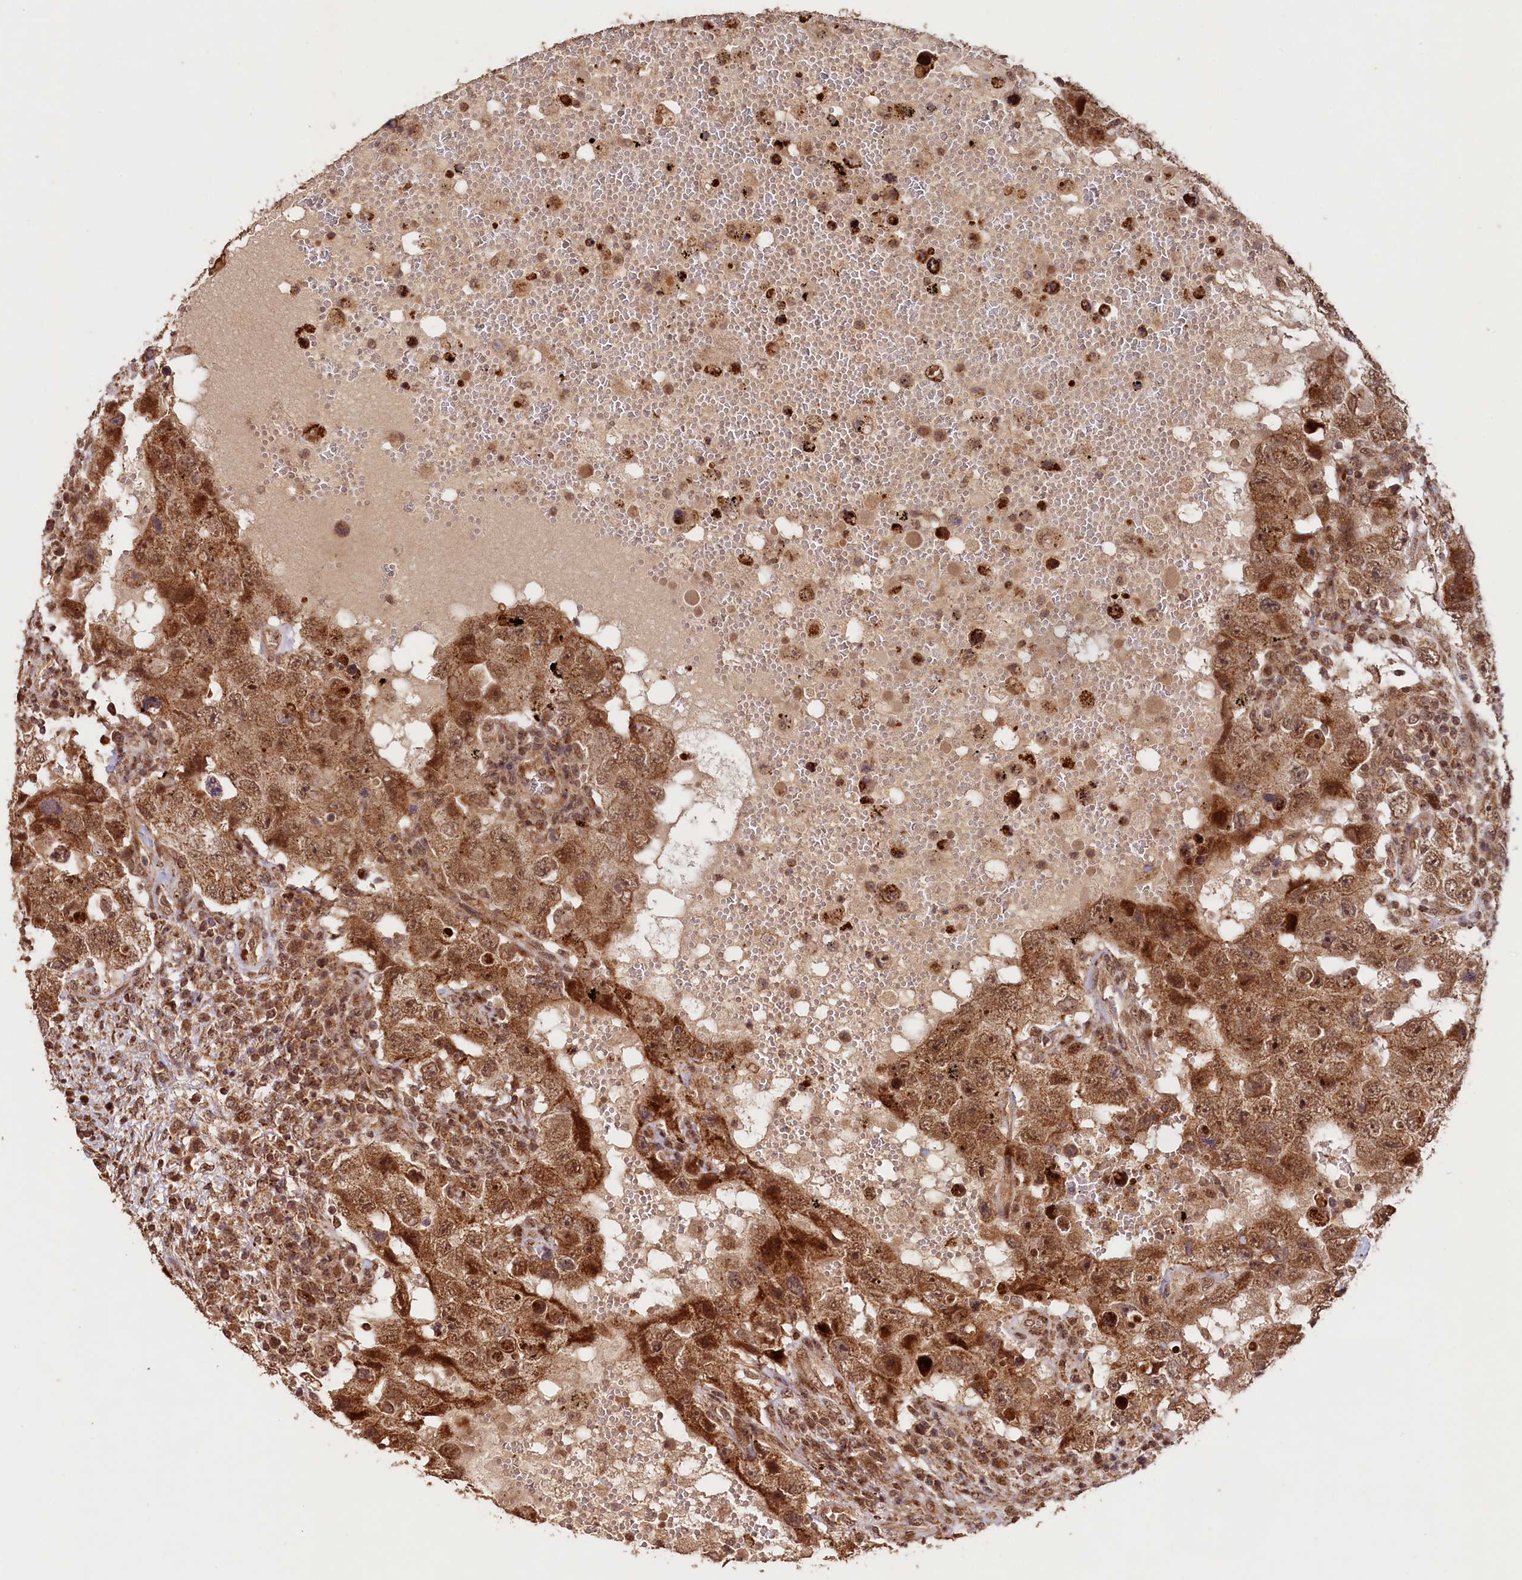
{"staining": {"intensity": "moderate", "quantity": ">75%", "location": "cytoplasmic/membranous,nuclear"}, "tissue": "testis cancer", "cell_type": "Tumor cells", "image_type": "cancer", "snomed": [{"axis": "morphology", "description": "Carcinoma, Embryonal, NOS"}, {"axis": "topography", "description": "Testis"}], "caption": "Protein expression analysis of human embryonal carcinoma (testis) reveals moderate cytoplasmic/membranous and nuclear positivity in about >75% of tumor cells.", "gene": "SHPRH", "patient": {"sex": "male", "age": 26}}